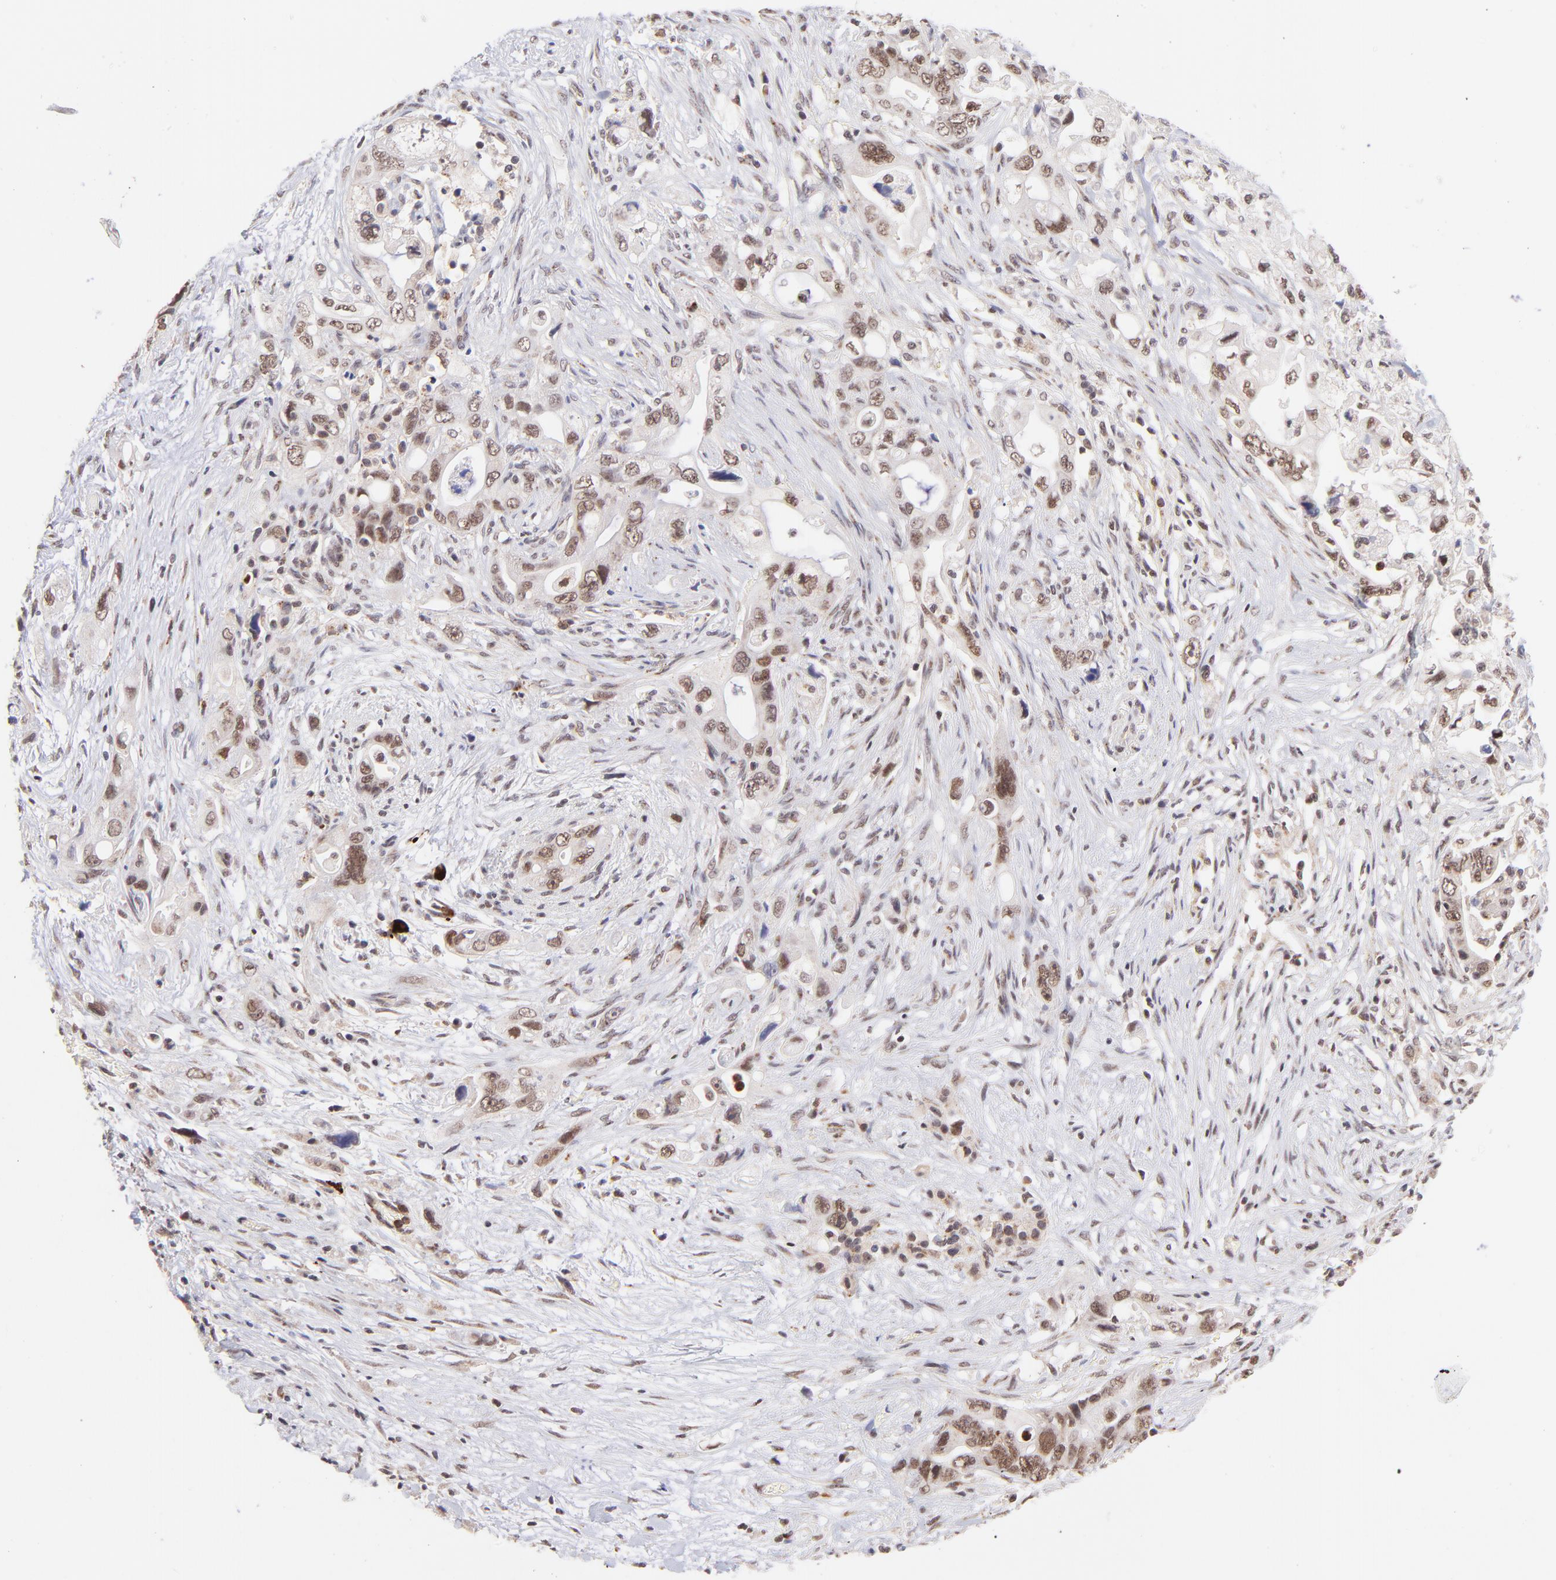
{"staining": {"intensity": "weak", "quantity": "25%-75%", "location": "nuclear"}, "tissue": "pancreatic cancer", "cell_type": "Tumor cells", "image_type": "cancer", "snomed": [{"axis": "morphology", "description": "Normal tissue, NOS"}, {"axis": "topography", "description": "Pancreas"}], "caption": "Pancreatic cancer was stained to show a protein in brown. There is low levels of weak nuclear expression in about 25%-75% of tumor cells. (DAB (3,3'-diaminobenzidine) = brown stain, brightfield microscopy at high magnification).", "gene": "MED12", "patient": {"sex": "male", "age": 42}}